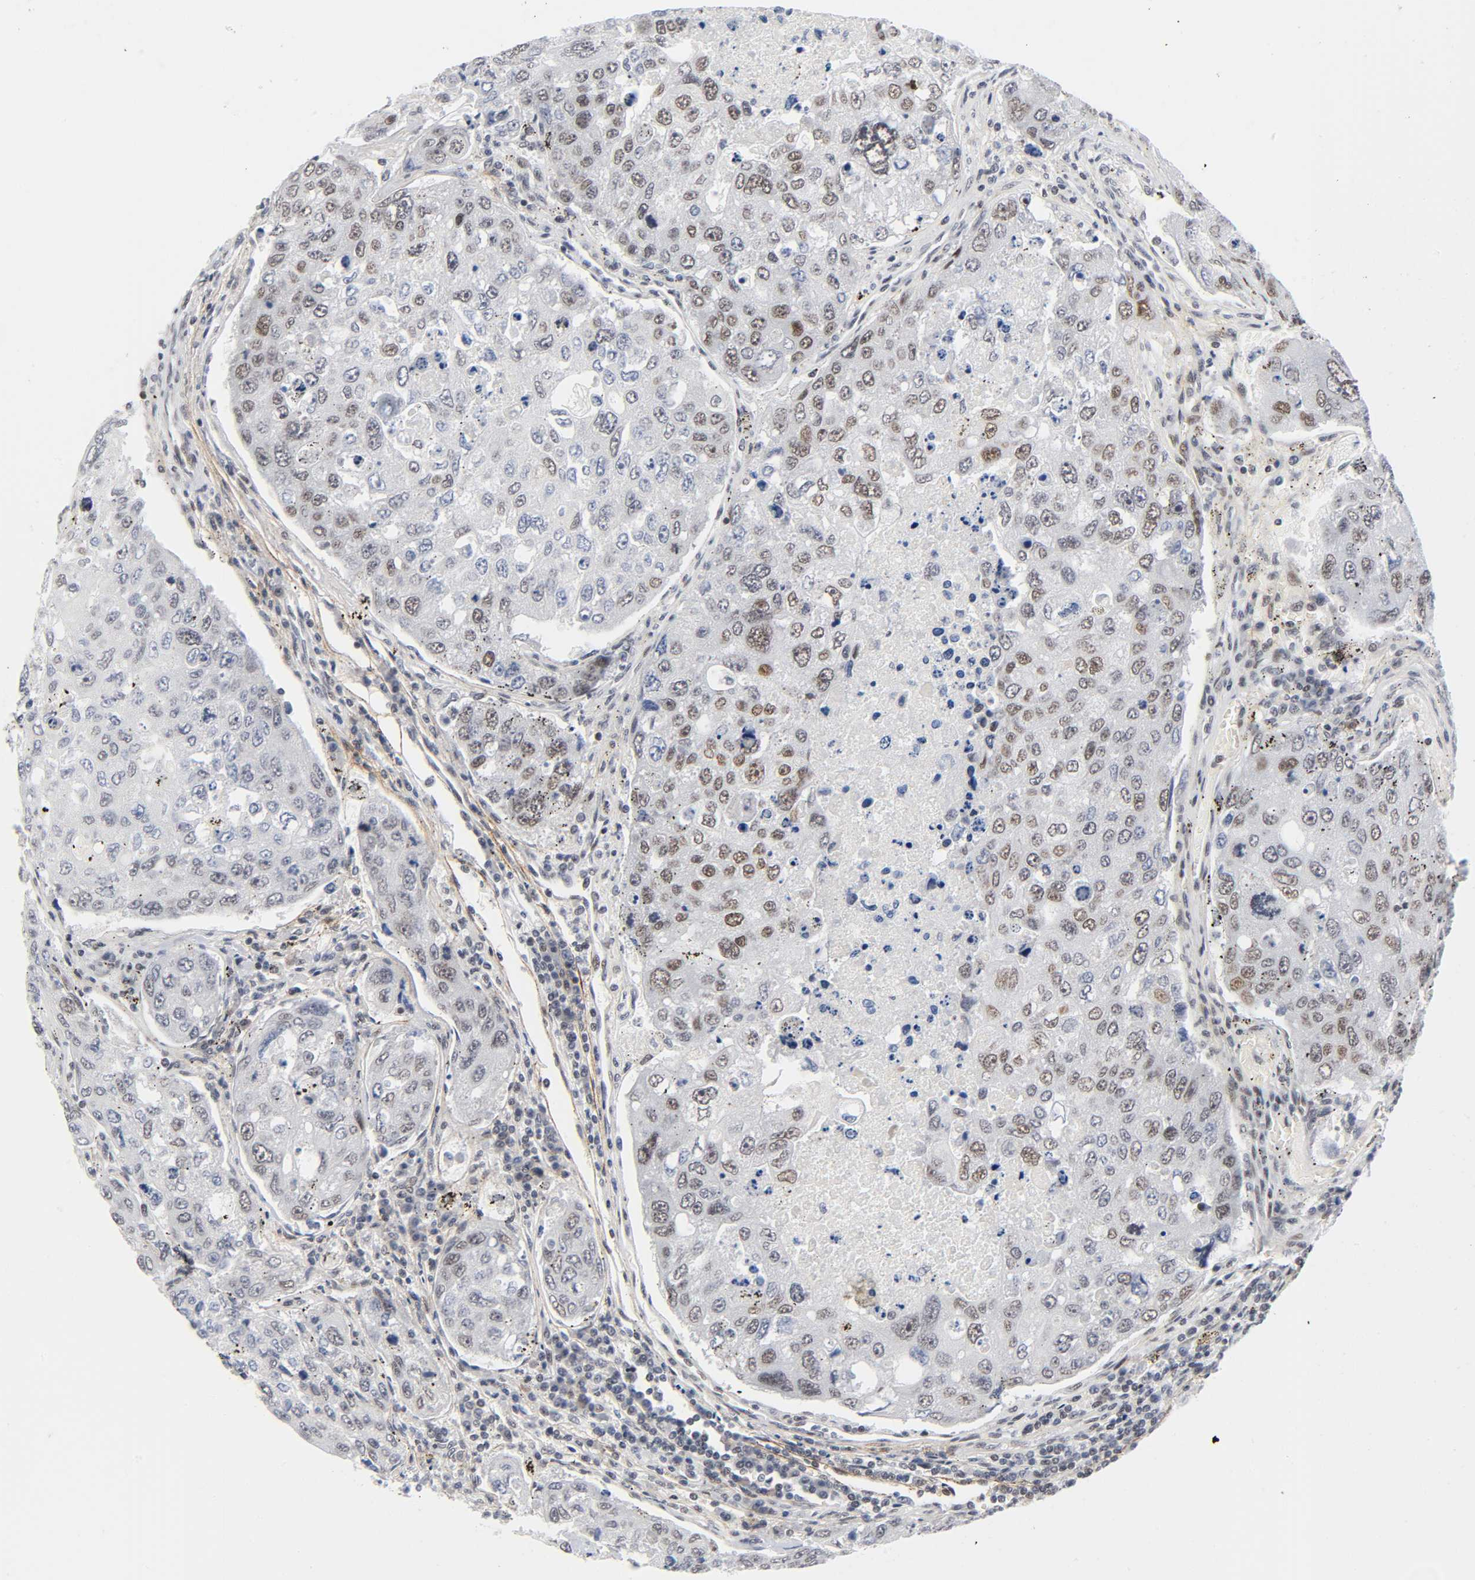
{"staining": {"intensity": "weak", "quantity": ">75%", "location": "nuclear"}, "tissue": "urothelial cancer", "cell_type": "Tumor cells", "image_type": "cancer", "snomed": [{"axis": "morphology", "description": "Urothelial carcinoma, High grade"}, {"axis": "topography", "description": "Lymph node"}, {"axis": "topography", "description": "Urinary bladder"}], "caption": "About >75% of tumor cells in human urothelial cancer reveal weak nuclear protein expression as visualized by brown immunohistochemical staining.", "gene": "DIDO1", "patient": {"sex": "male", "age": 51}}